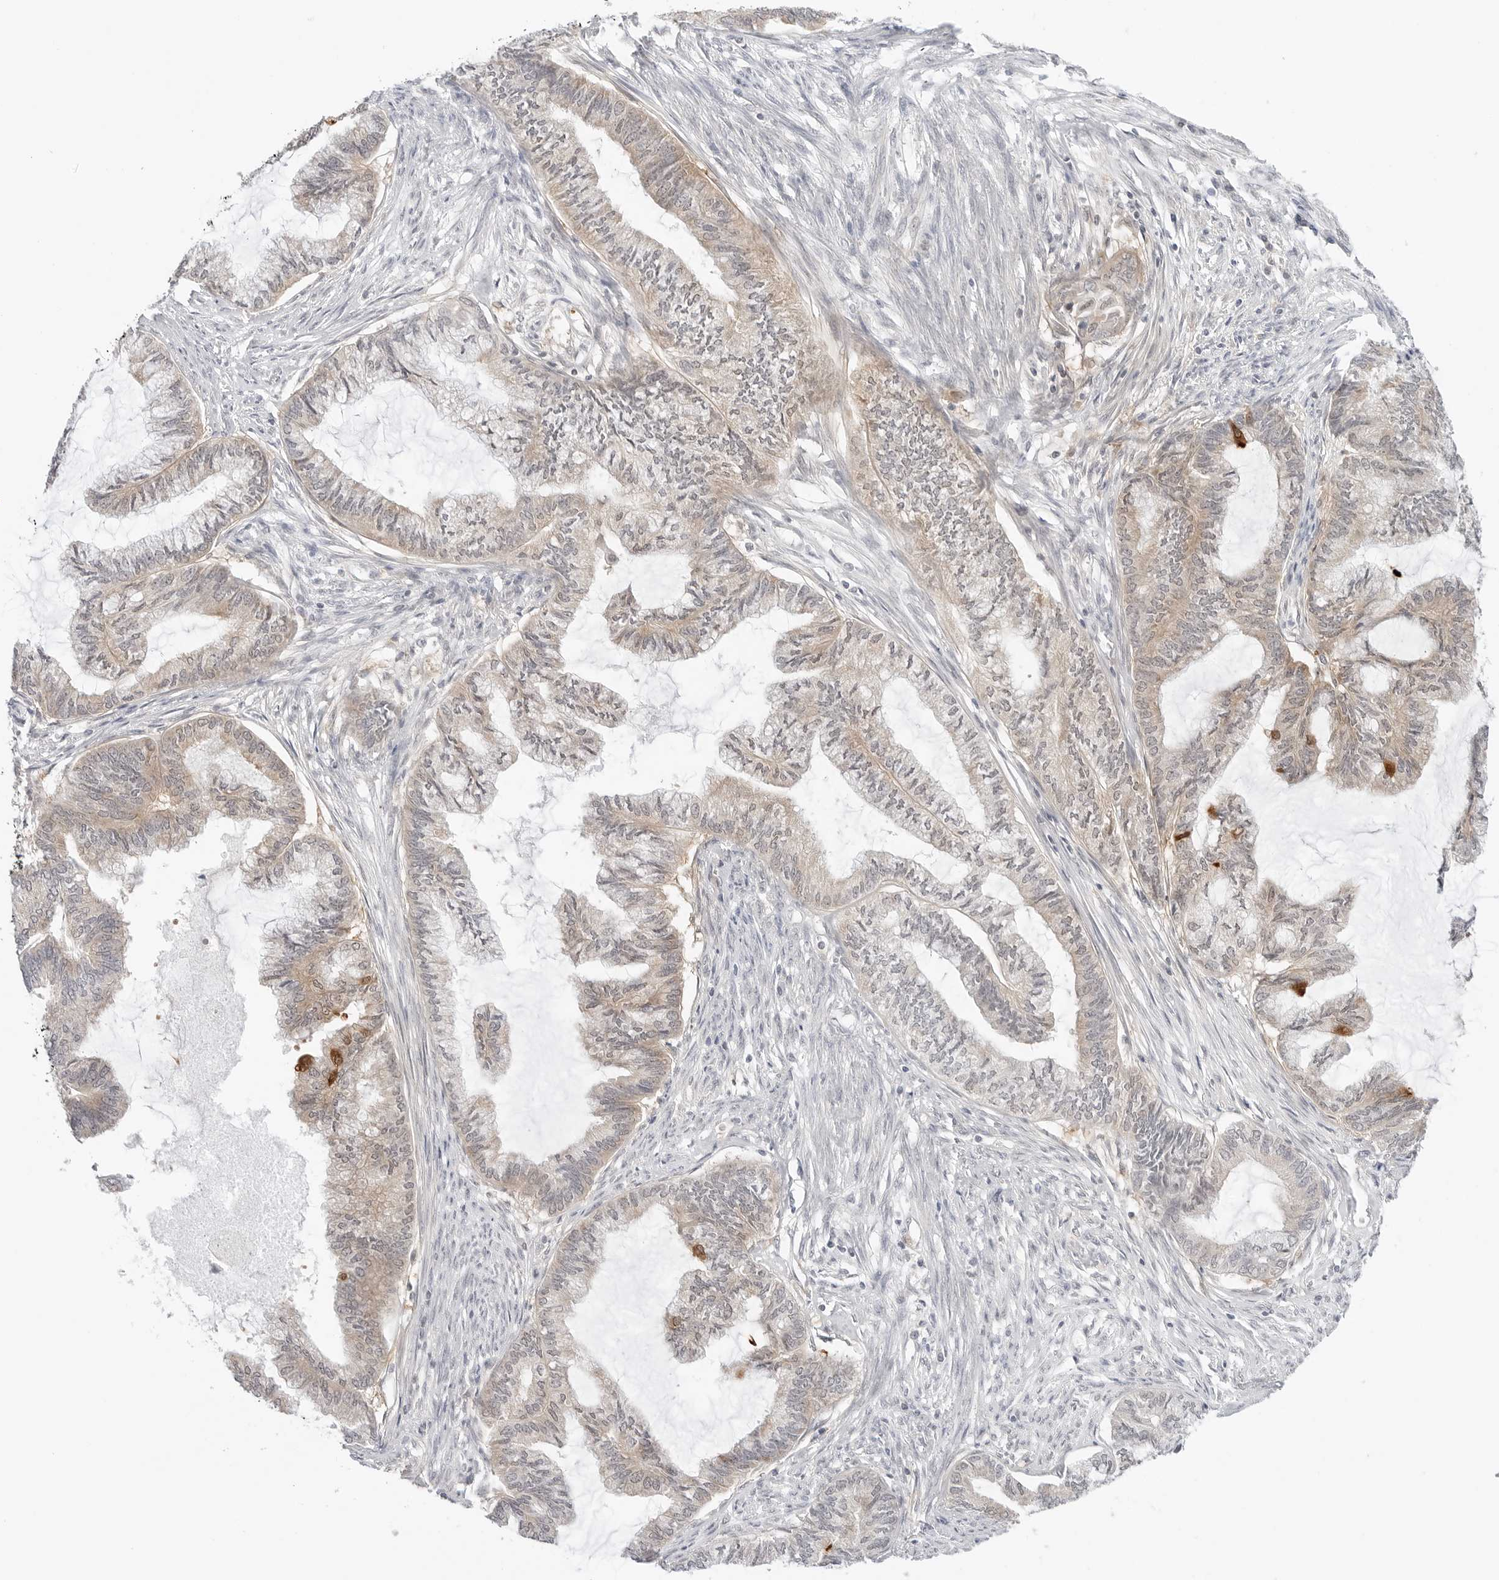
{"staining": {"intensity": "weak", "quantity": "<25%", "location": "cytoplasmic/membranous"}, "tissue": "endometrial cancer", "cell_type": "Tumor cells", "image_type": "cancer", "snomed": [{"axis": "morphology", "description": "Adenocarcinoma, NOS"}, {"axis": "topography", "description": "Endometrium"}], "caption": "This micrograph is of endometrial cancer stained with immunohistochemistry to label a protein in brown with the nuclei are counter-stained blue. There is no staining in tumor cells. (IHC, brightfield microscopy, high magnification).", "gene": "NUDC", "patient": {"sex": "female", "age": 86}}